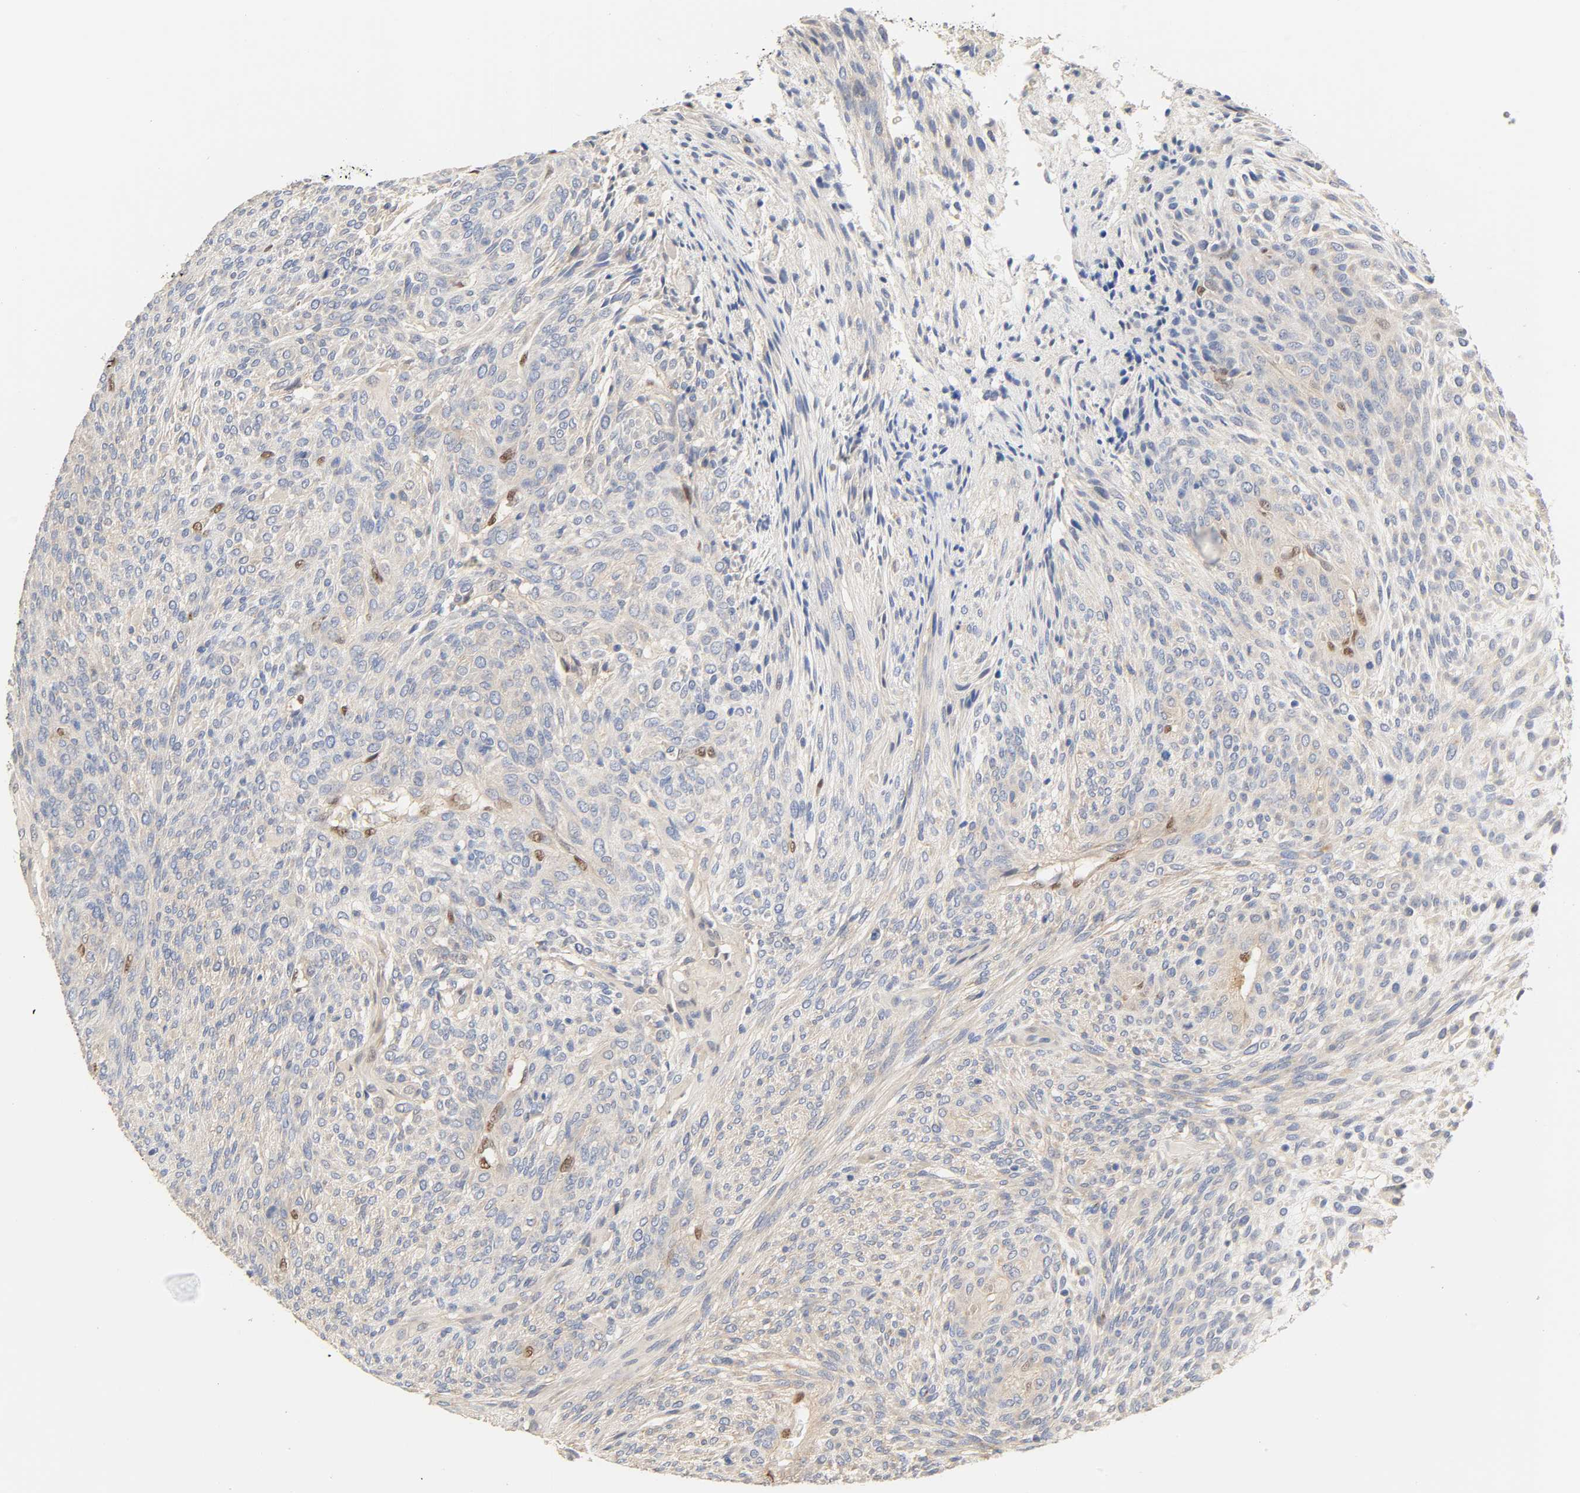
{"staining": {"intensity": "negative", "quantity": "none", "location": "none"}, "tissue": "glioma", "cell_type": "Tumor cells", "image_type": "cancer", "snomed": [{"axis": "morphology", "description": "Glioma, malignant, High grade"}, {"axis": "topography", "description": "Cerebral cortex"}], "caption": "This is an immunohistochemistry micrograph of malignant high-grade glioma. There is no staining in tumor cells.", "gene": "BORCS8-MEF2B", "patient": {"sex": "female", "age": 55}}